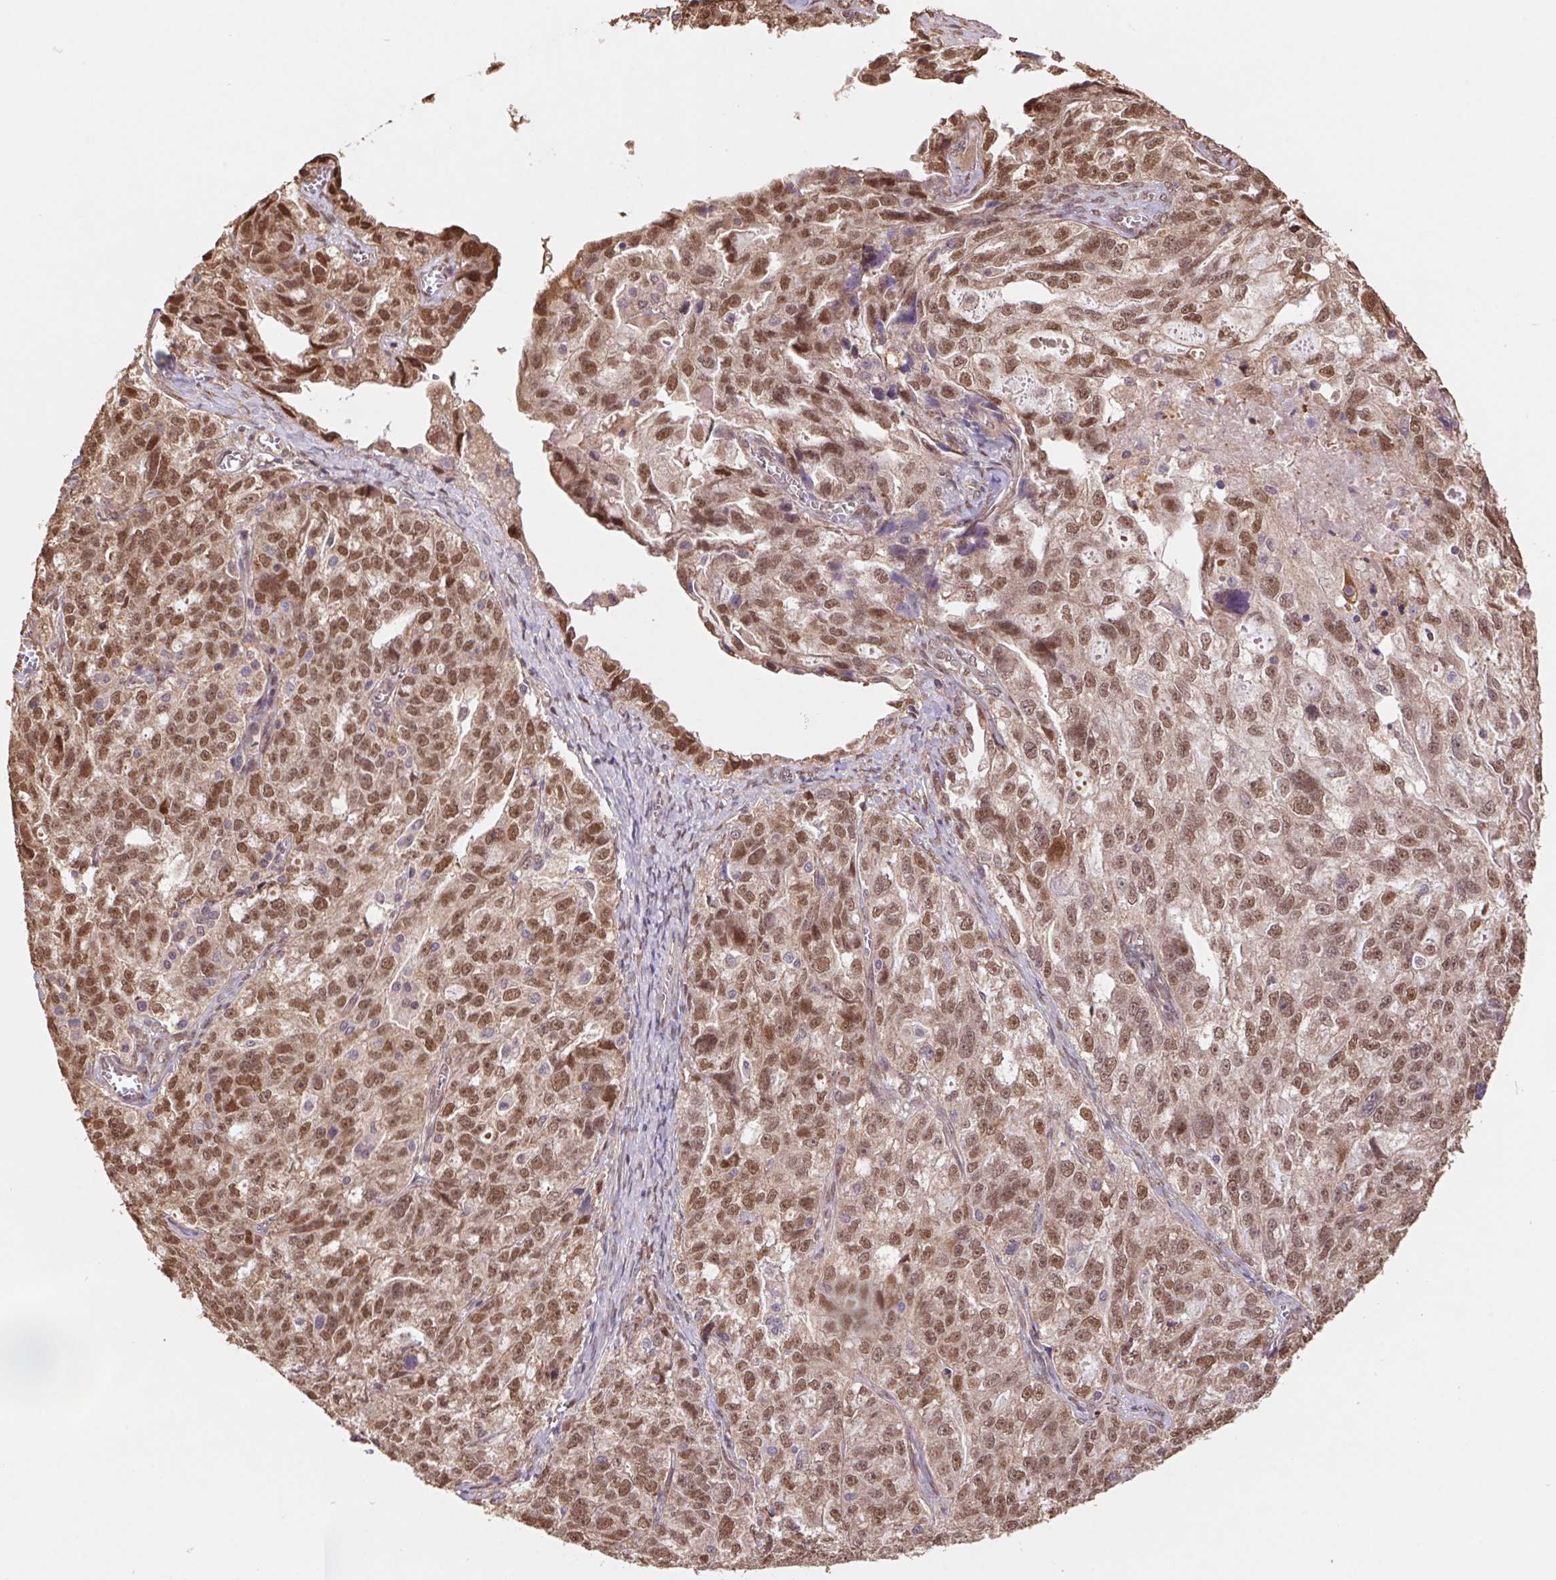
{"staining": {"intensity": "moderate", "quantity": ">75%", "location": "cytoplasmic/membranous,nuclear"}, "tissue": "ovarian cancer", "cell_type": "Tumor cells", "image_type": "cancer", "snomed": [{"axis": "morphology", "description": "Cystadenocarcinoma, serous, NOS"}, {"axis": "topography", "description": "Ovary"}], "caption": "Immunohistochemical staining of human ovarian serous cystadenocarcinoma displays moderate cytoplasmic/membranous and nuclear protein expression in about >75% of tumor cells.", "gene": "CUTA", "patient": {"sex": "female", "age": 51}}